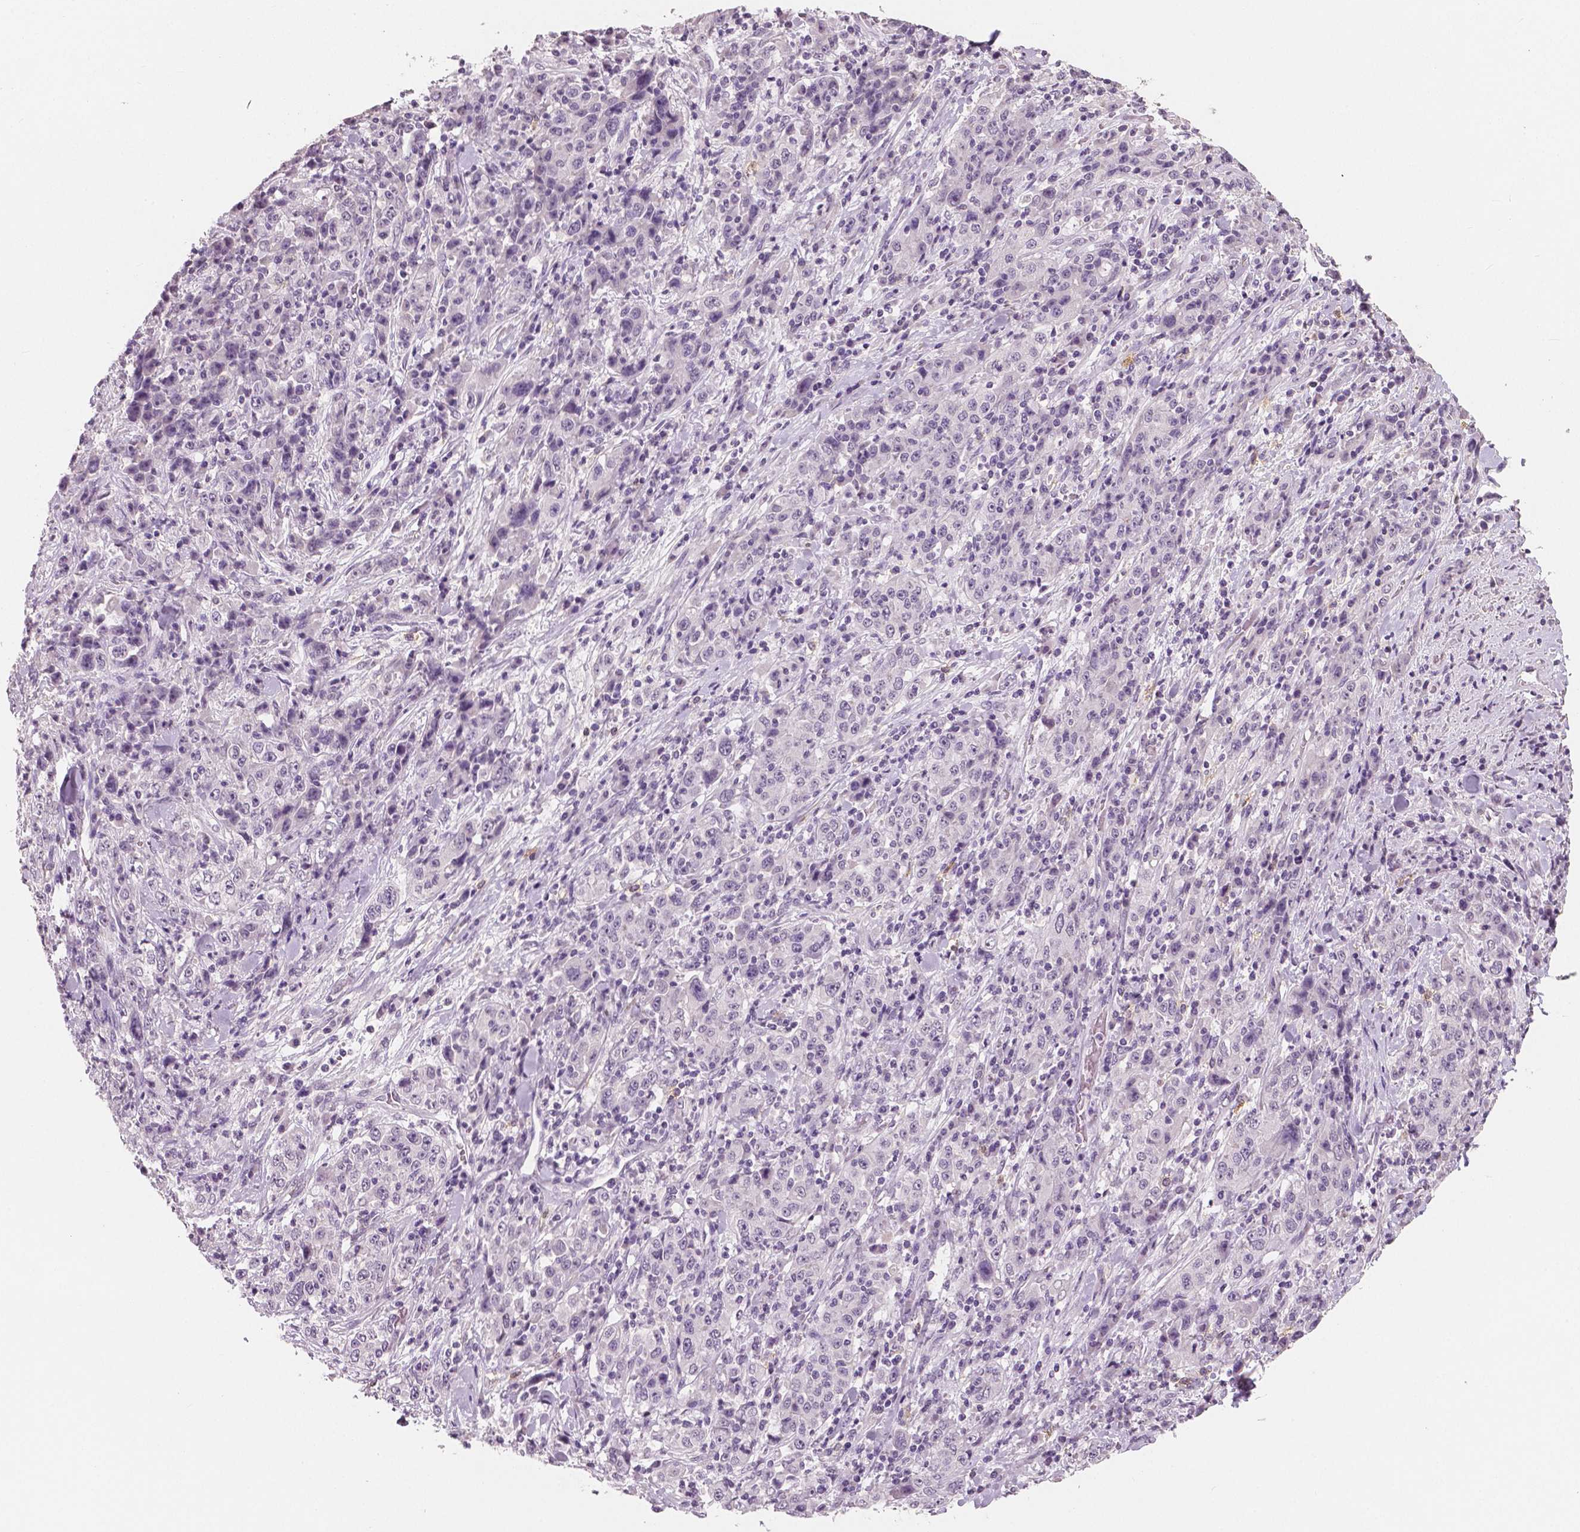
{"staining": {"intensity": "negative", "quantity": "none", "location": "none"}, "tissue": "stomach cancer", "cell_type": "Tumor cells", "image_type": "cancer", "snomed": [{"axis": "morphology", "description": "Normal tissue, NOS"}, {"axis": "morphology", "description": "Adenocarcinoma, NOS"}, {"axis": "topography", "description": "Stomach, upper"}, {"axis": "topography", "description": "Stomach"}], "caption": "This is an IHC image of human adenocarcinoma (stomach). There is no expression in tumor cells.", "gene": "KIT", "patient": {"sex": "male", "age": 59}}